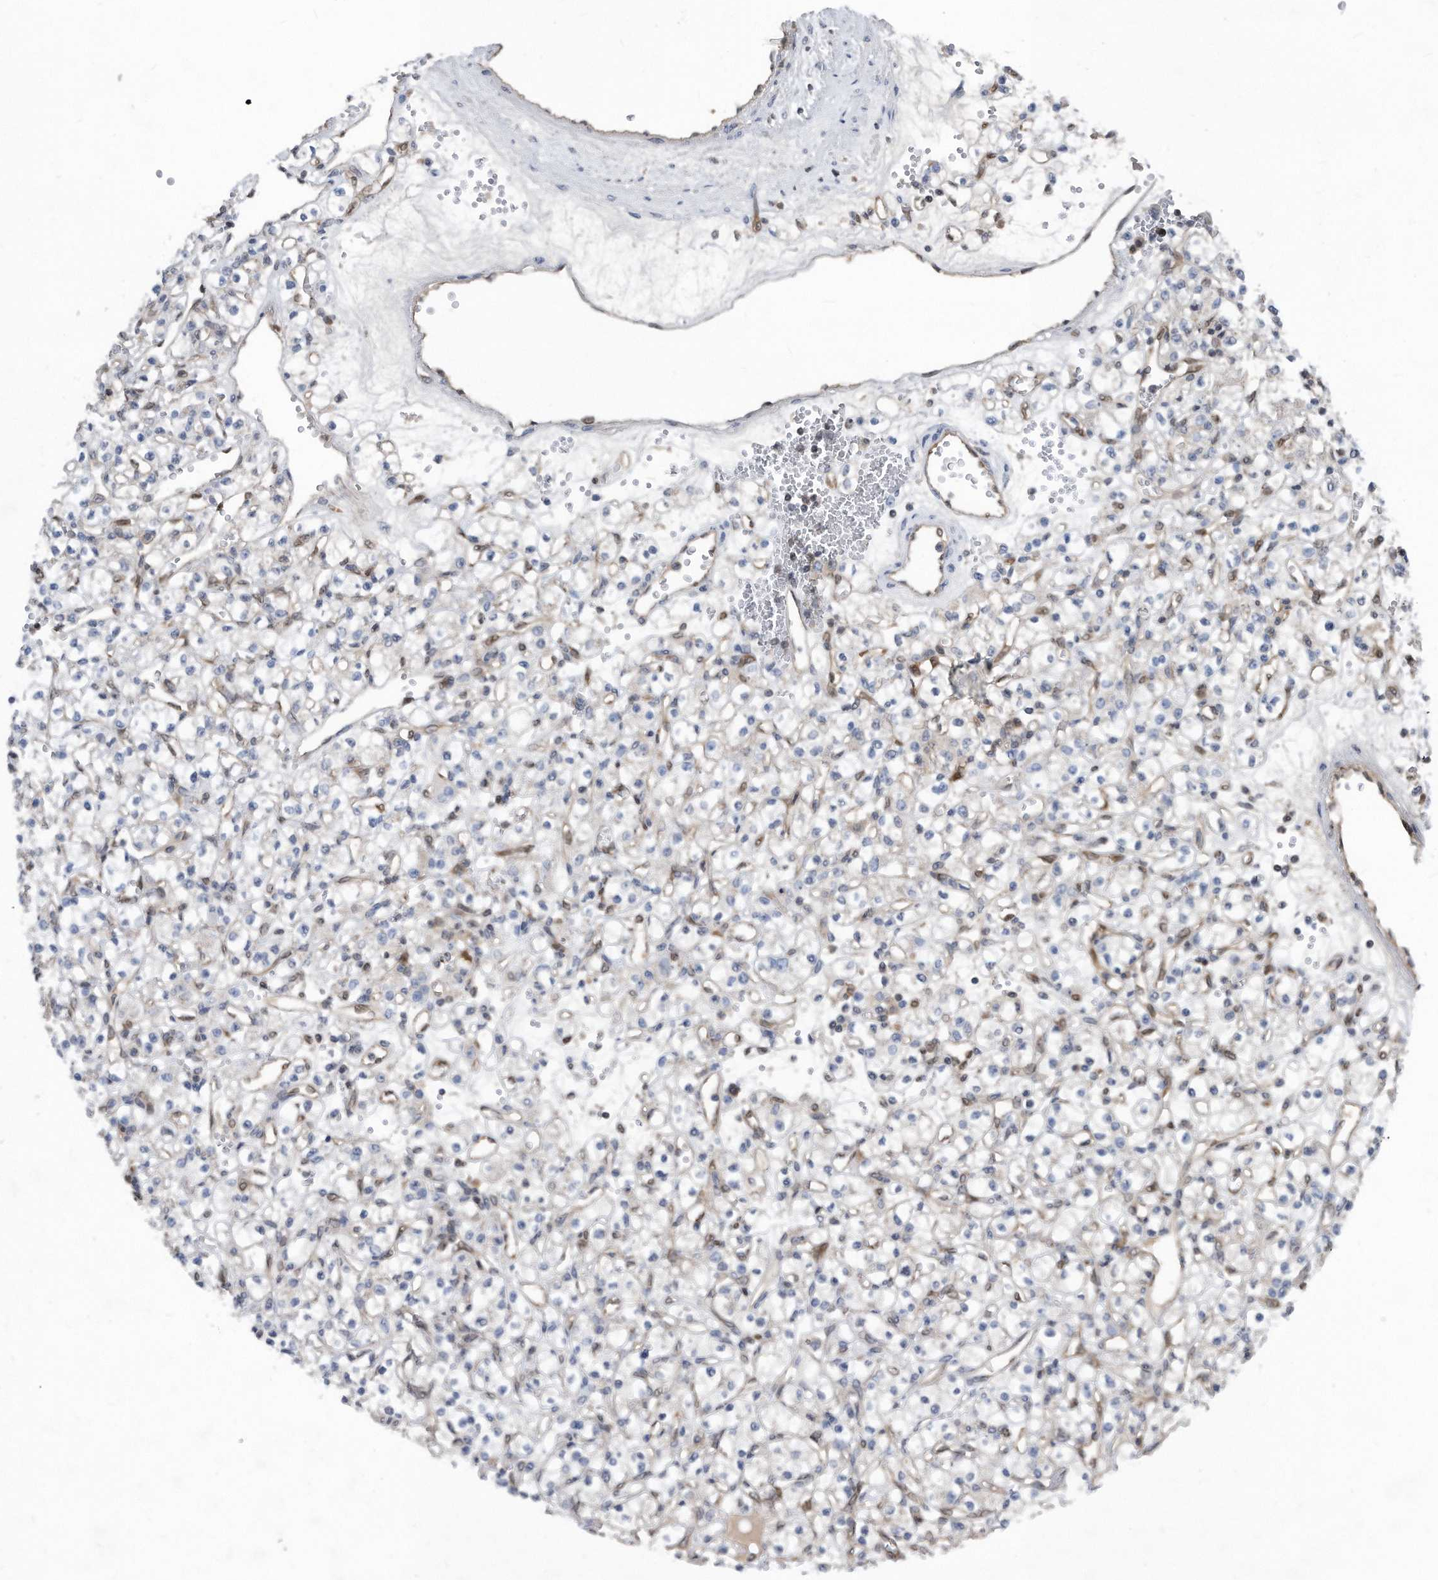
{"staining": {"intensity": "negative", "quantity": "none", "location": "none"}, "tissue": "renal cancer", "cell_type": "Tumor cells", "image_type": "cancer", "snomed": [{"axis": "morphology", "description": "Adenocarcinoma, NOS"}, {"axis": "topography", "description": "Kidney"}], "caption": "Renal adenocarcinoma was stained to show a protein in brown. There is no significant positivity in tumor cells.", "gene": "MAP2K6", "patient": {"sex": "female", "age": 59}}